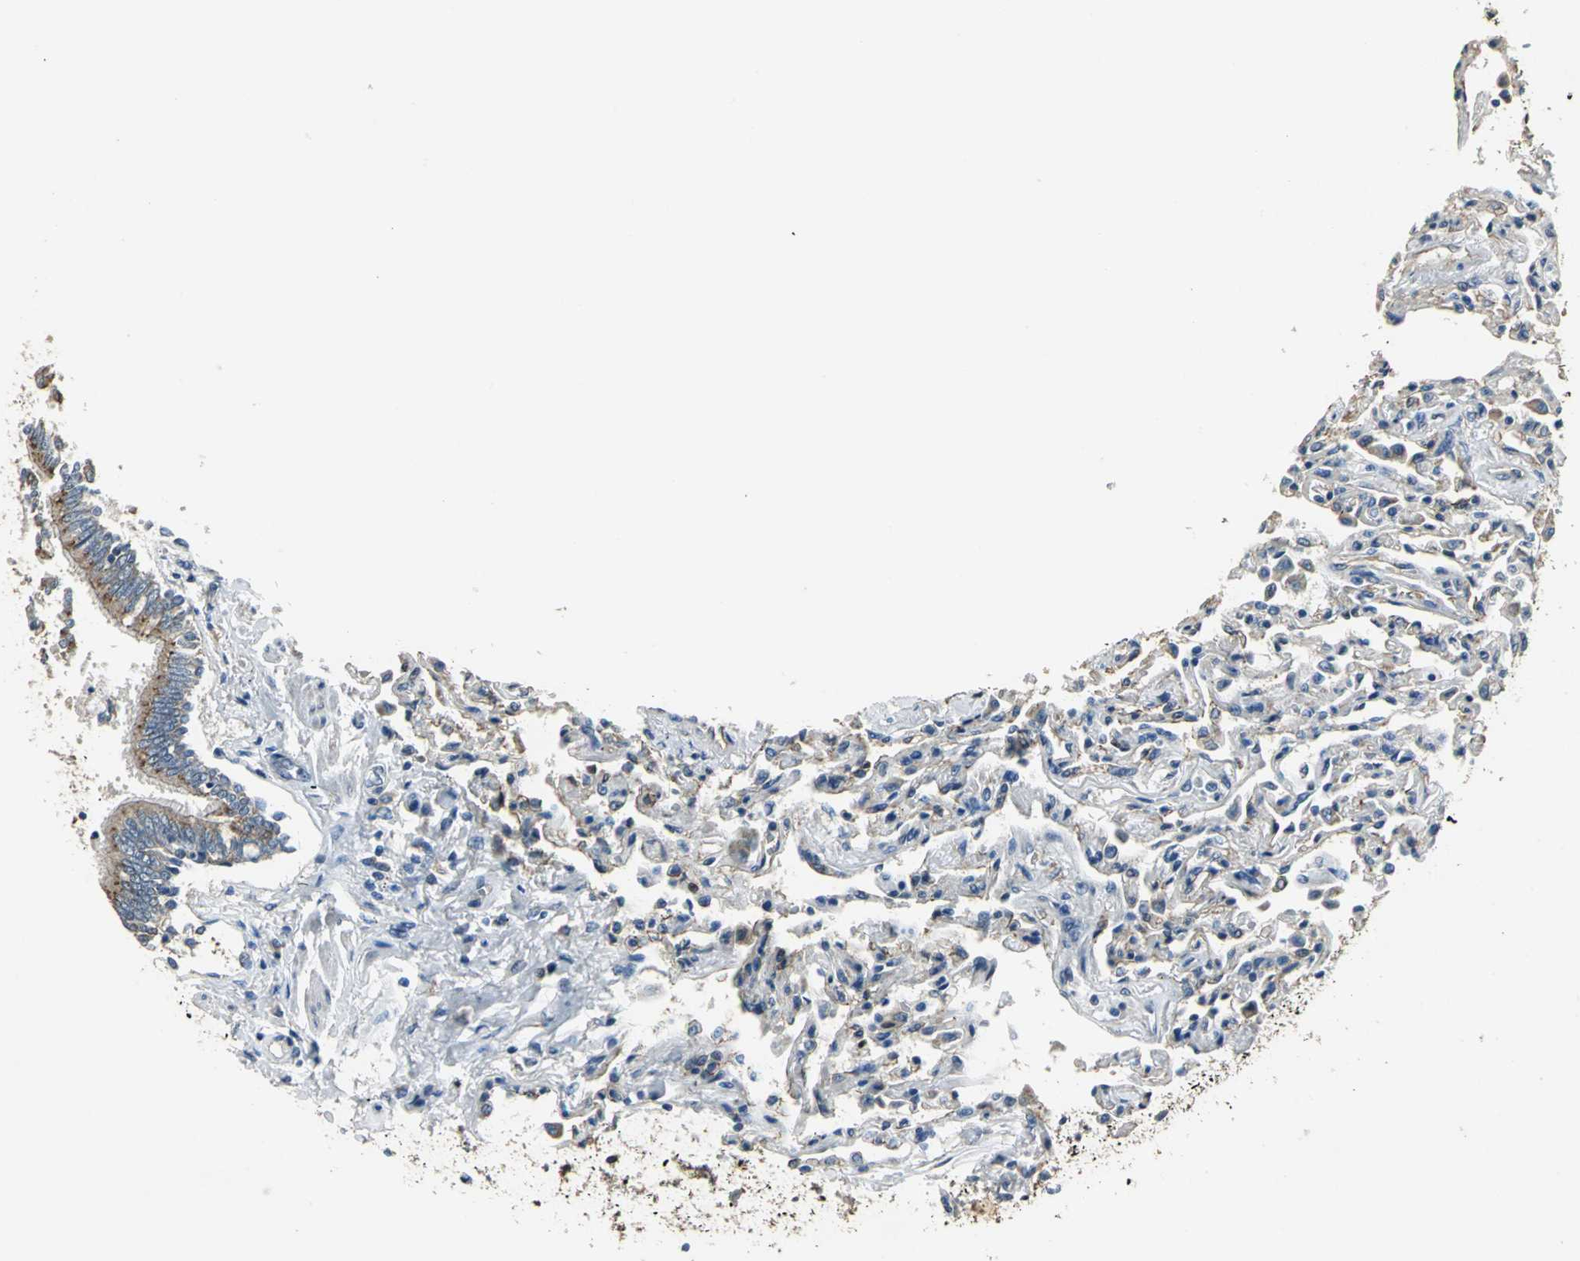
{"staining": {"intensity": "weak", "quantity": ">75%", "location": "cytoplasmic/membranous"}, "tissue": "bronchus", "cell_type": "Respiratory epithelial cells", "image_type": "normal", "snomed": [{"axis": "morphology", "description": "Normal tissue, NOS"}, {"axis": "topography", "description": "Lung"}], "caption": "IHC photomicrograph of normal bronchus stained for a protein (brown), which reveals low levels of weak cytoplasmic/membranous staining in about >75% of respiratory epithelial cells.", "gene": "OCLN", "patient": {"sex": "male", "age": 64}}